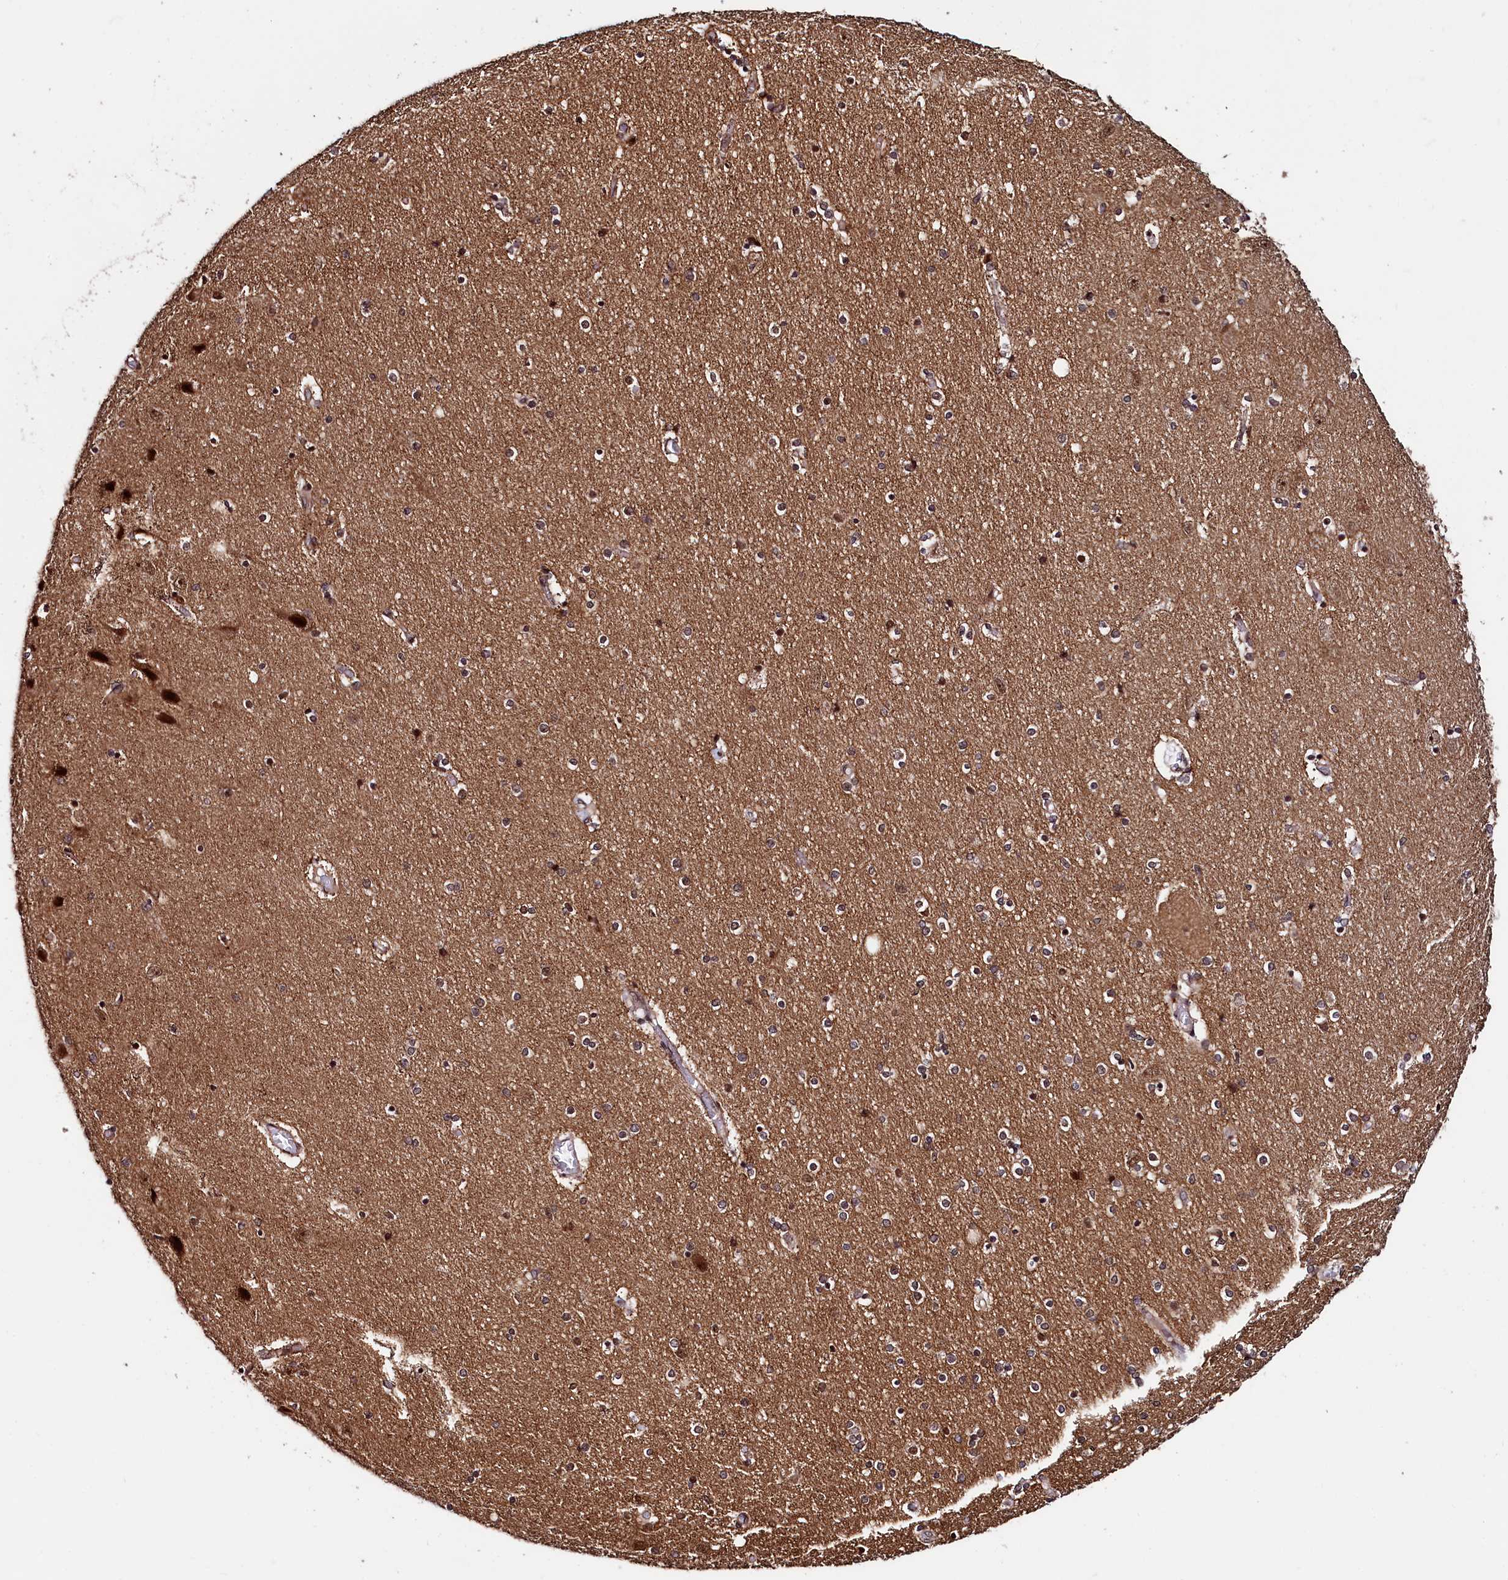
{"staining": {"intensity": "moderate", "quantity": "25%-75%", "location": "nuclear"}, "tissue": "hippocampus", "cell_type": "Glial cells", "image_type": "normal", "snomed": [{"axis": "morphology", "description": "Normal tissue, NOS"}, {"axis": "topography", "description": "Hippocampus"}], "caption": "The immunohistochemical stain shows moderate nuclear staining in glial cells of unremarkable hippocampus.", "gene": "LEO1", "patient": {"sex": "female", "age": 54}}